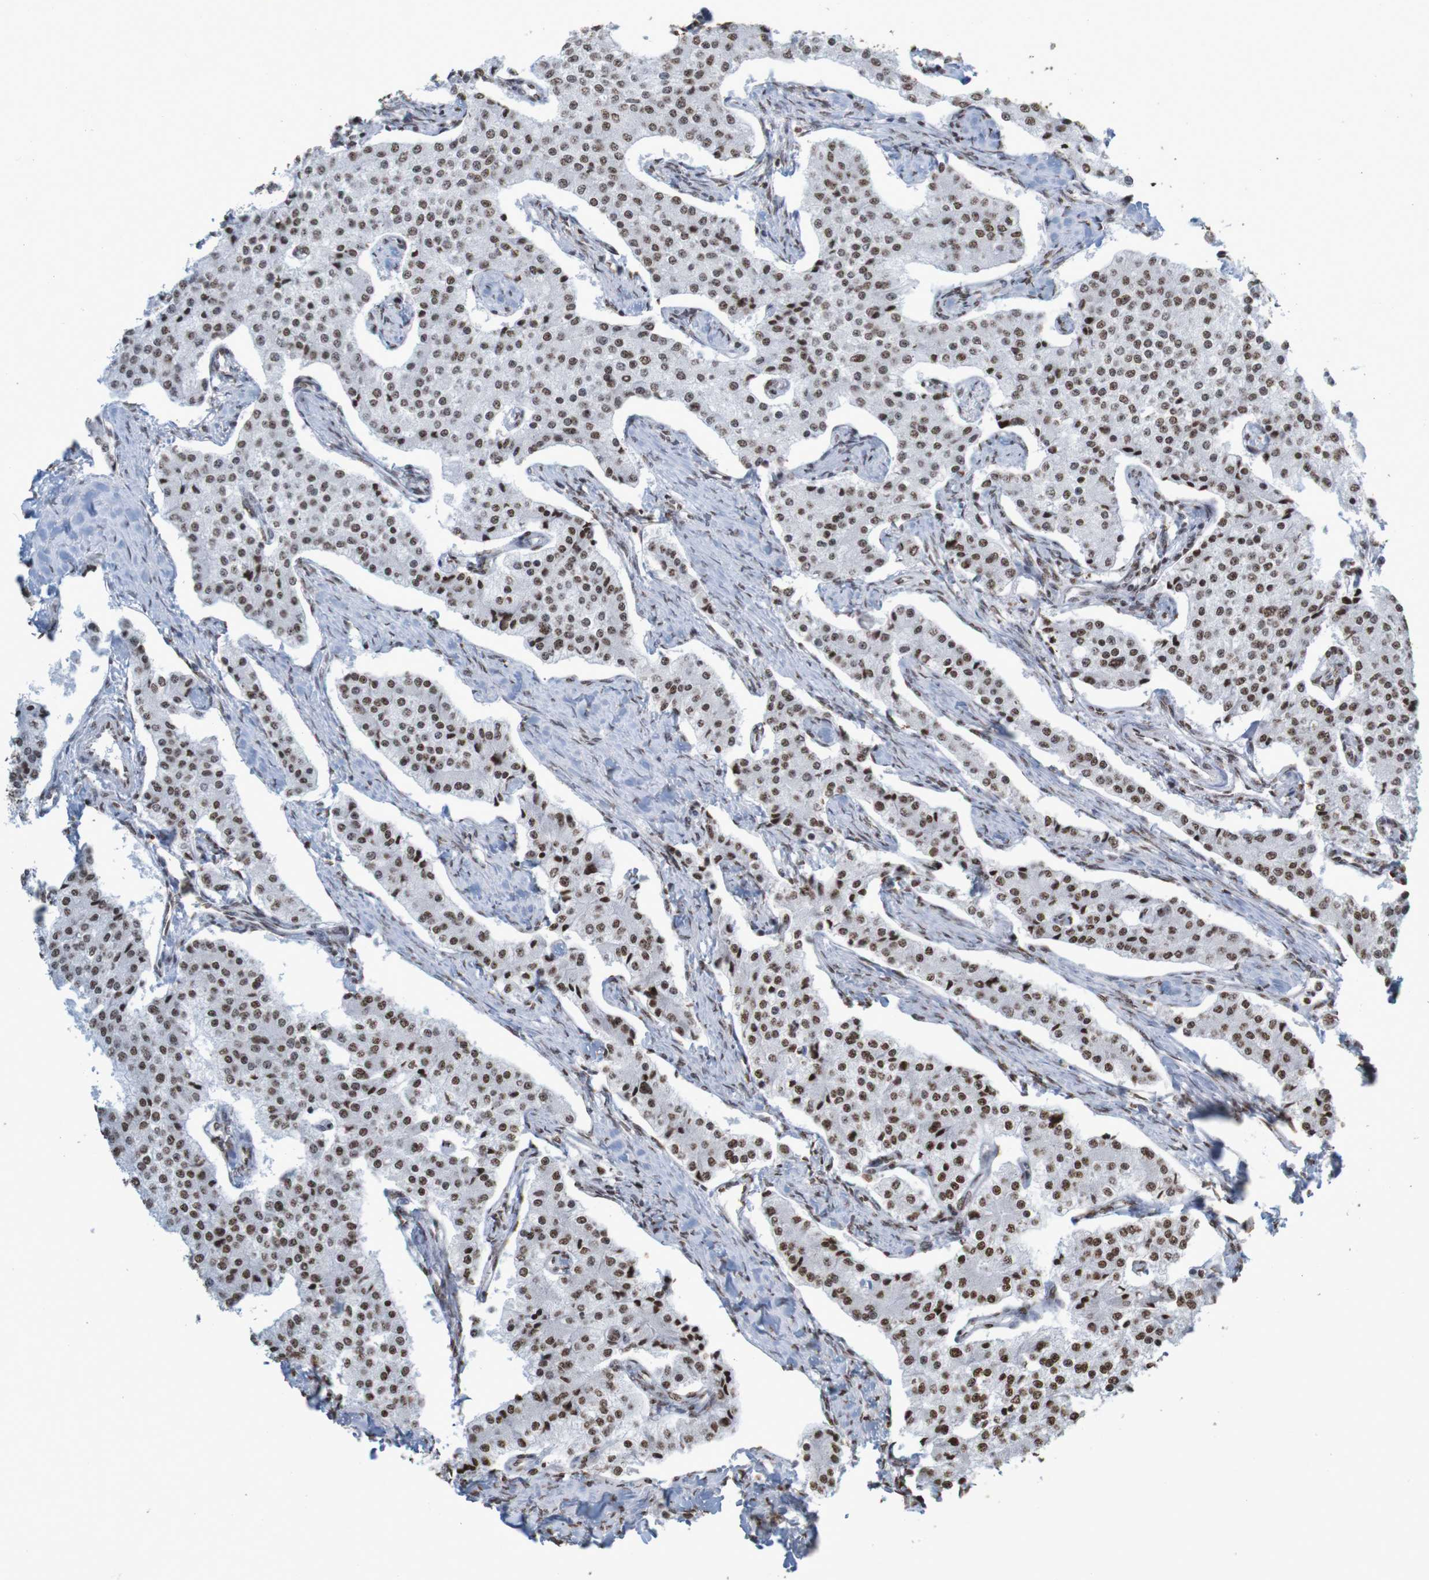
{"staining": {"intensity": "moderate", "quantity": ">75%", "location": "nuclear"}, "tissue": "carcinoid", "cell_type": "Tumor cells", "image_type": "cancer", "snomed": [{"axis": "morphology", "description": "Carcinoid, malignant, NOS"}, {"axis": "topography", "description": "Colon"}], "caption": "Immunohistochemical staining of human malignant carcinoid exhibits medium levels of moderate nuclear protein staining in about >75% of tumor cells.", "gene": "GFI1", "patient": {"sex": "female", "age": 52}}